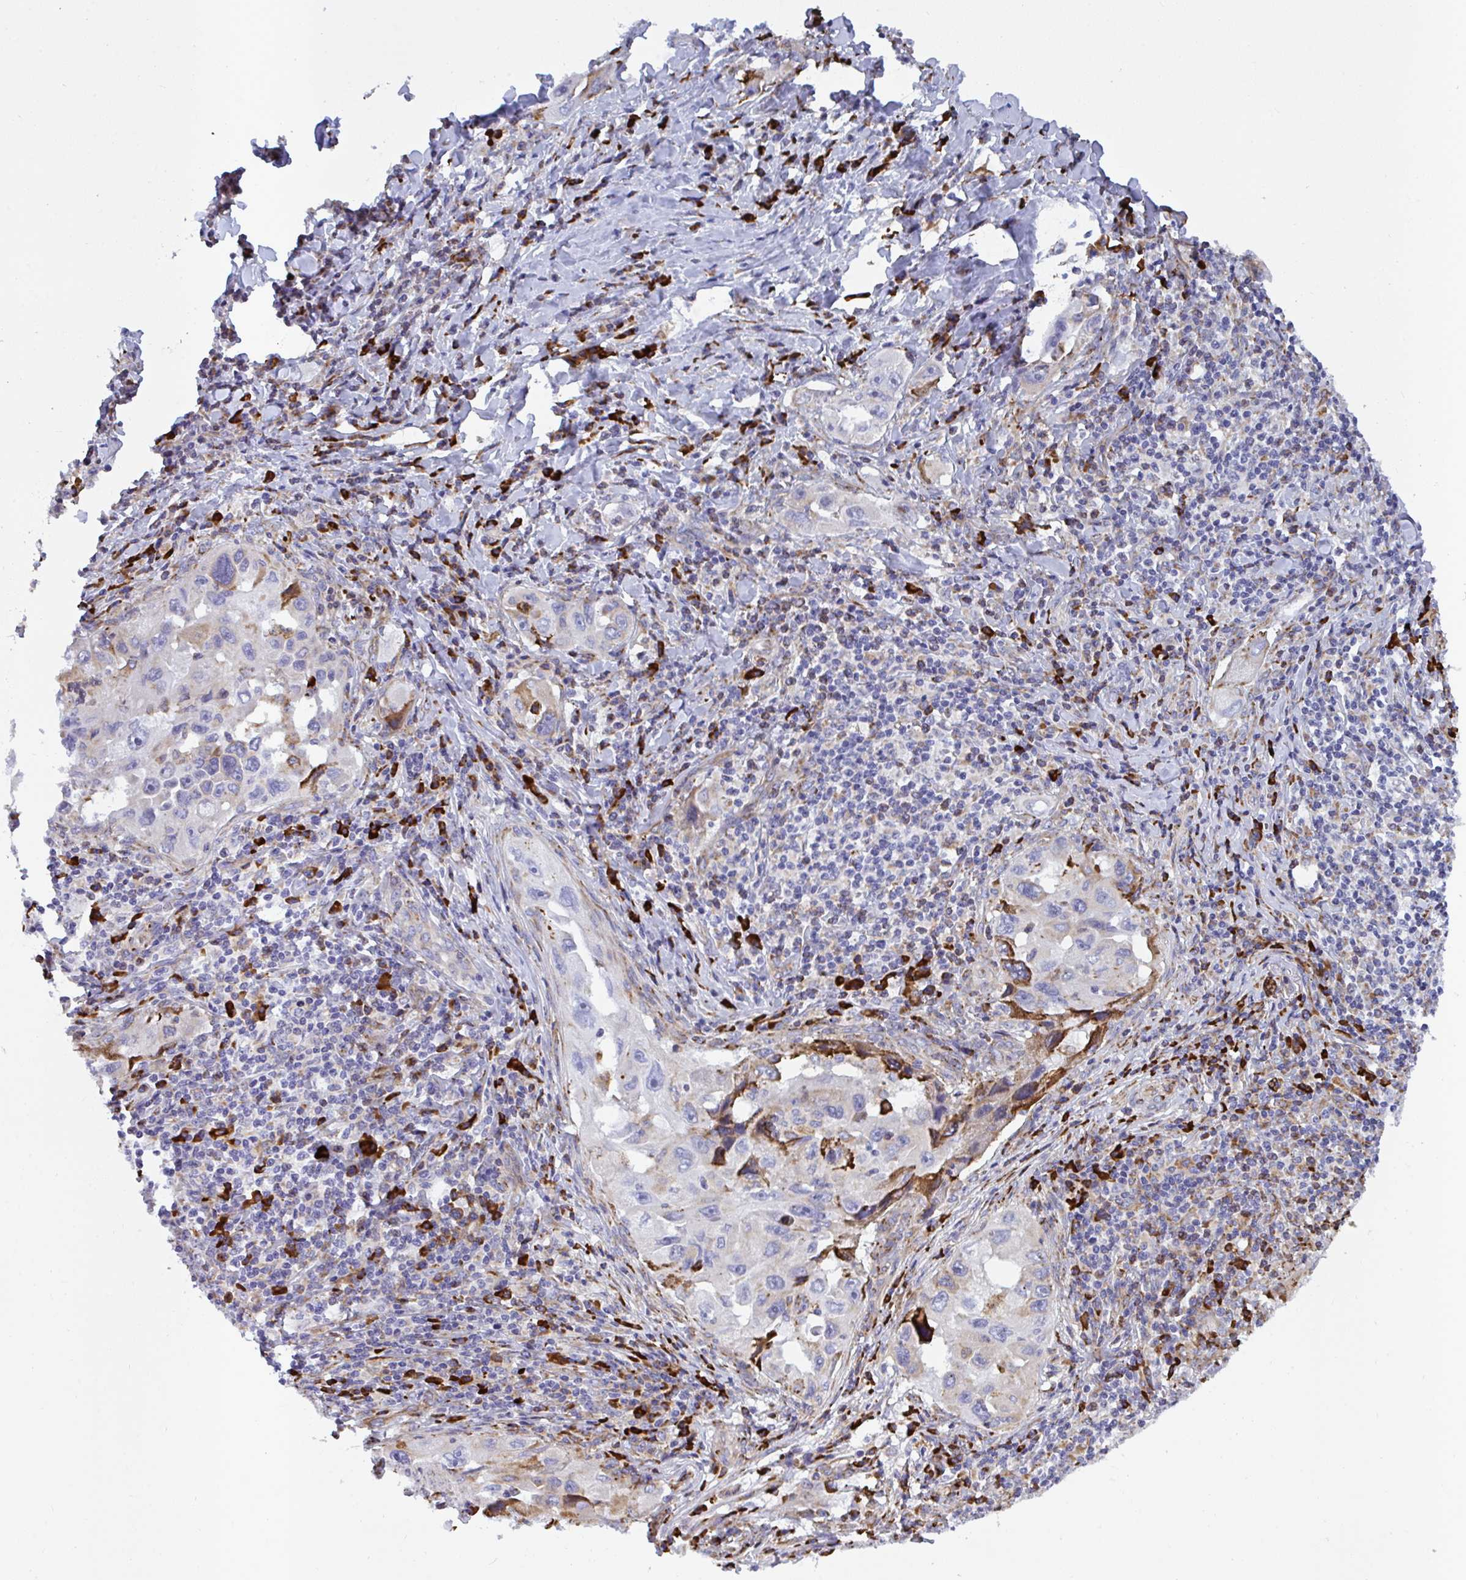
{"staining": {"intensity": "moderate", "quantity": "<25%", "location": "cytoplasmic/membranous"}, "tissue": "lung cancer", "cell_type": "Tumor cells", "image_type": "cancer", "snomed": [{"axis": "morphology", "description": "Adenocarcinoma, NOS"}, {"axis": "topography", "description": "Lung"}], "caption": "Immunohistochemical staining of lung cancer exhibits moderate cytoplasmic/membranous protein positivity in about <25% of tumor cells. The protein of interest is shown in brown color, while the nuclei are stained blue.", "gene": "PEAK3", "patient": {"sex": "female", "age": 73}}